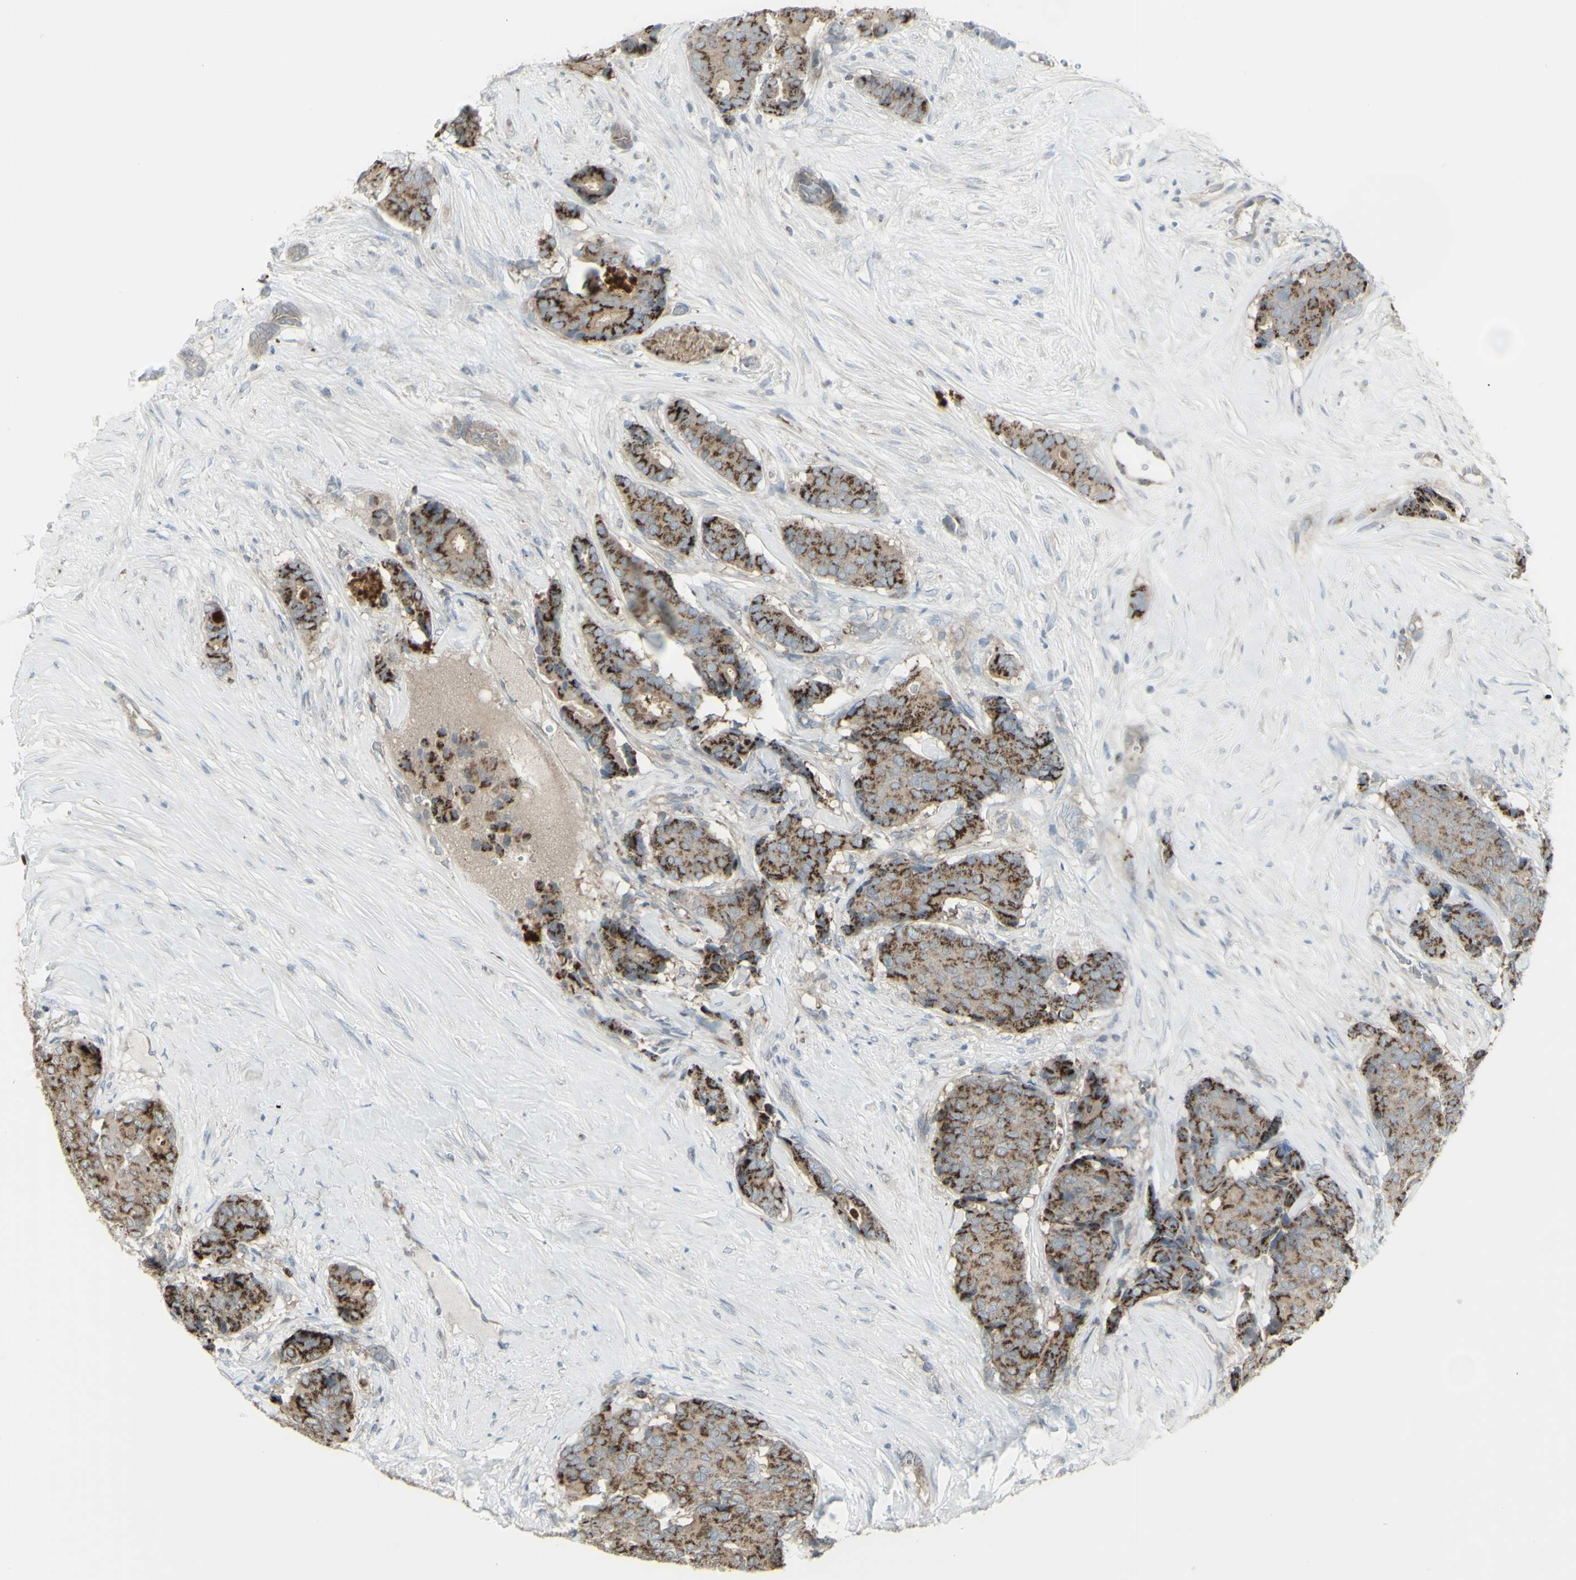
{"staining": {"intensity": "strong", "quantity": ">75%", "location": "cytoplasmic/membranous"}, "tissue": "breast cancer", "cell_type": "Tumor cells", "image_type": "cancer", "snomed": [{"axis": "morphology", "description": "Duct carcinoma"}, {"axis": "topography", "description": "Breast"}], "caption": "Human invasive ductal carcinoma (breast) stained with a protein marker demonstrates strong staining in tumor cells.", "gene": "GALNT6", "patient": {"sex": "female", "age": 75}}